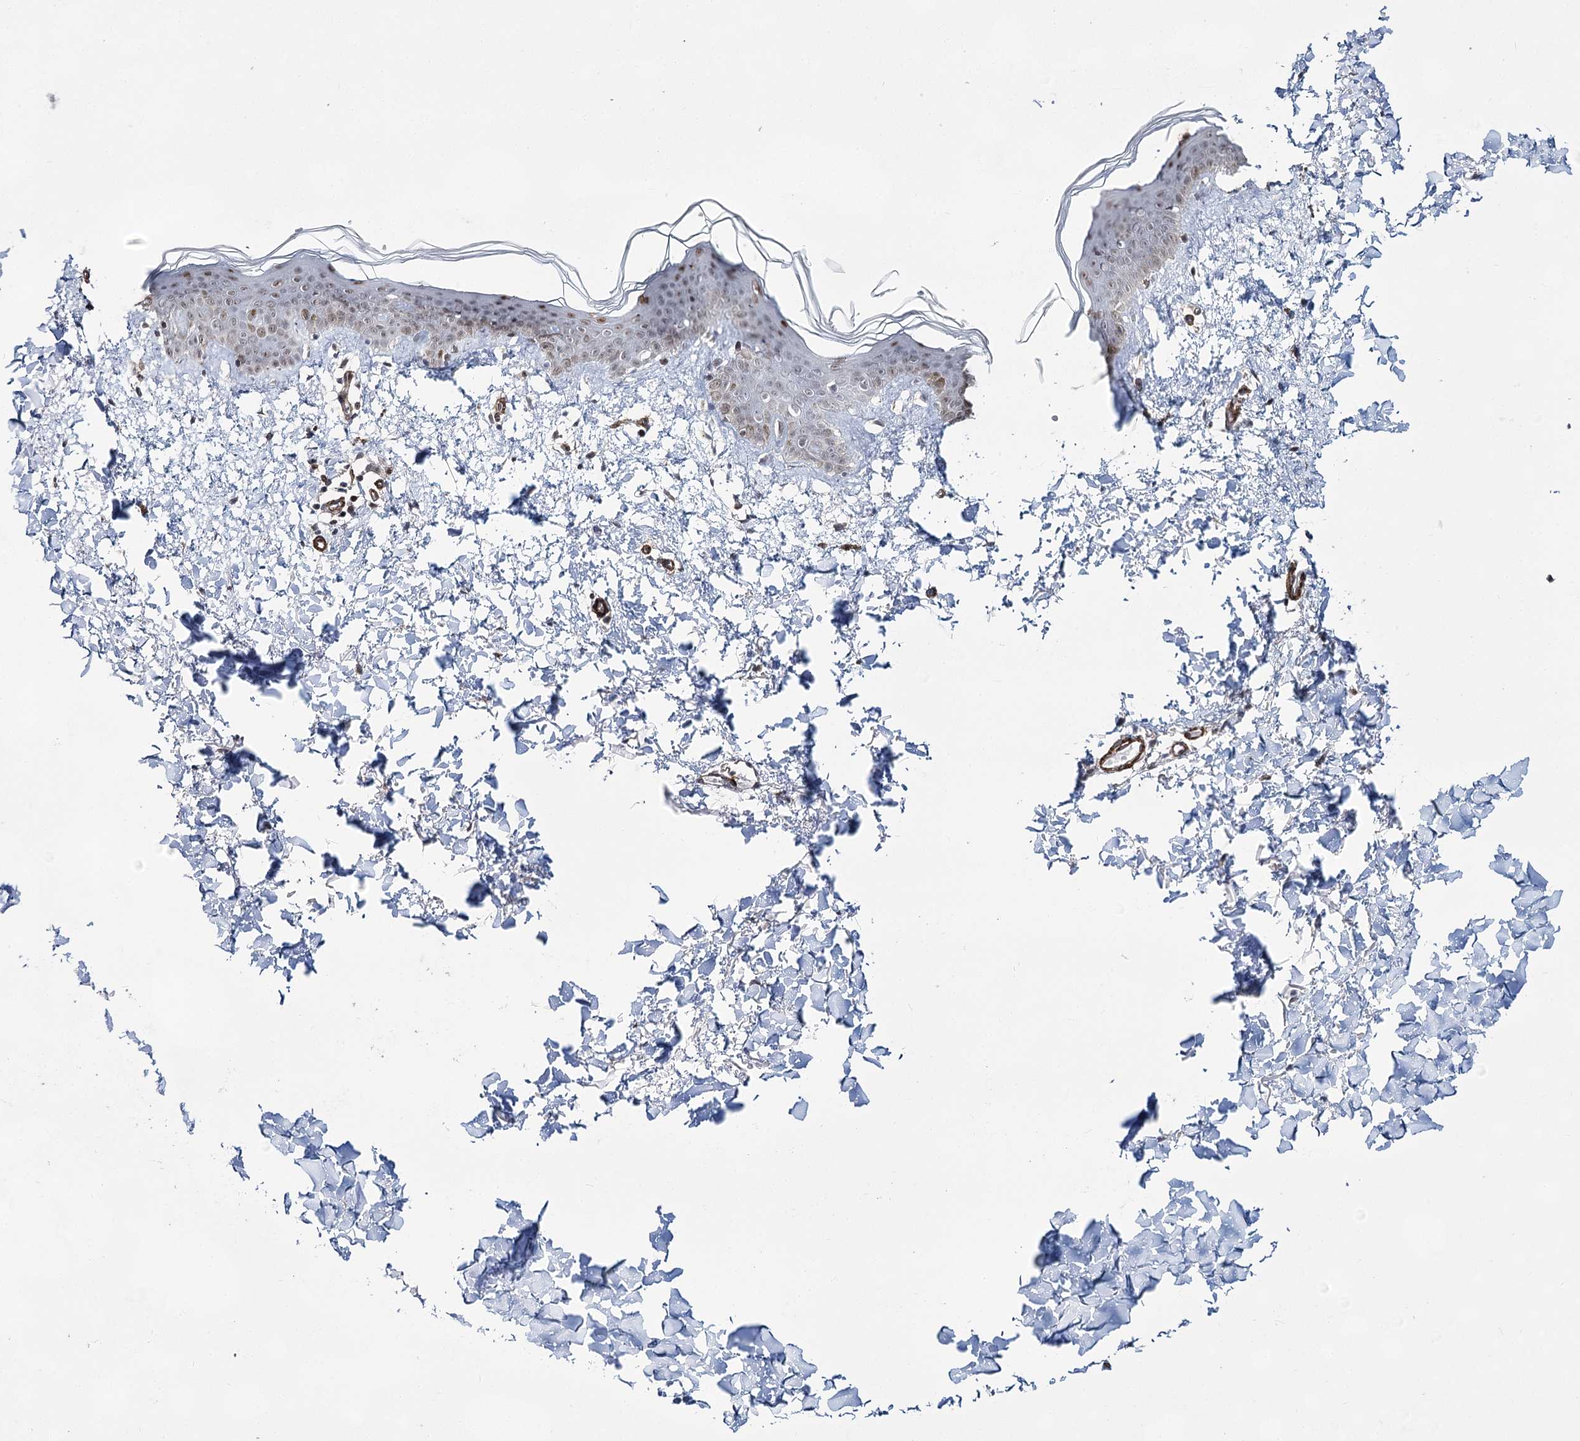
{"staining": {"intensity": "weak", "quantity": ">75%", "location": "cytoplasmic/membranous"}, "tissue": "skin", "cell_type": "Fibroblasts", "image_type": "normal", "snomed": [{"axis": "morphology", "description": "Normal tissue, NOS"}, {"axis": "topography", "description": "Skin"}], "caption": "Protein expression by IHC displays weak cytoplasmic/membranous staining in approximately >75% of fibroblasts in benign skin.", "gene": "CWF19L1", "patient": {"sex": "female", "age": 46}}